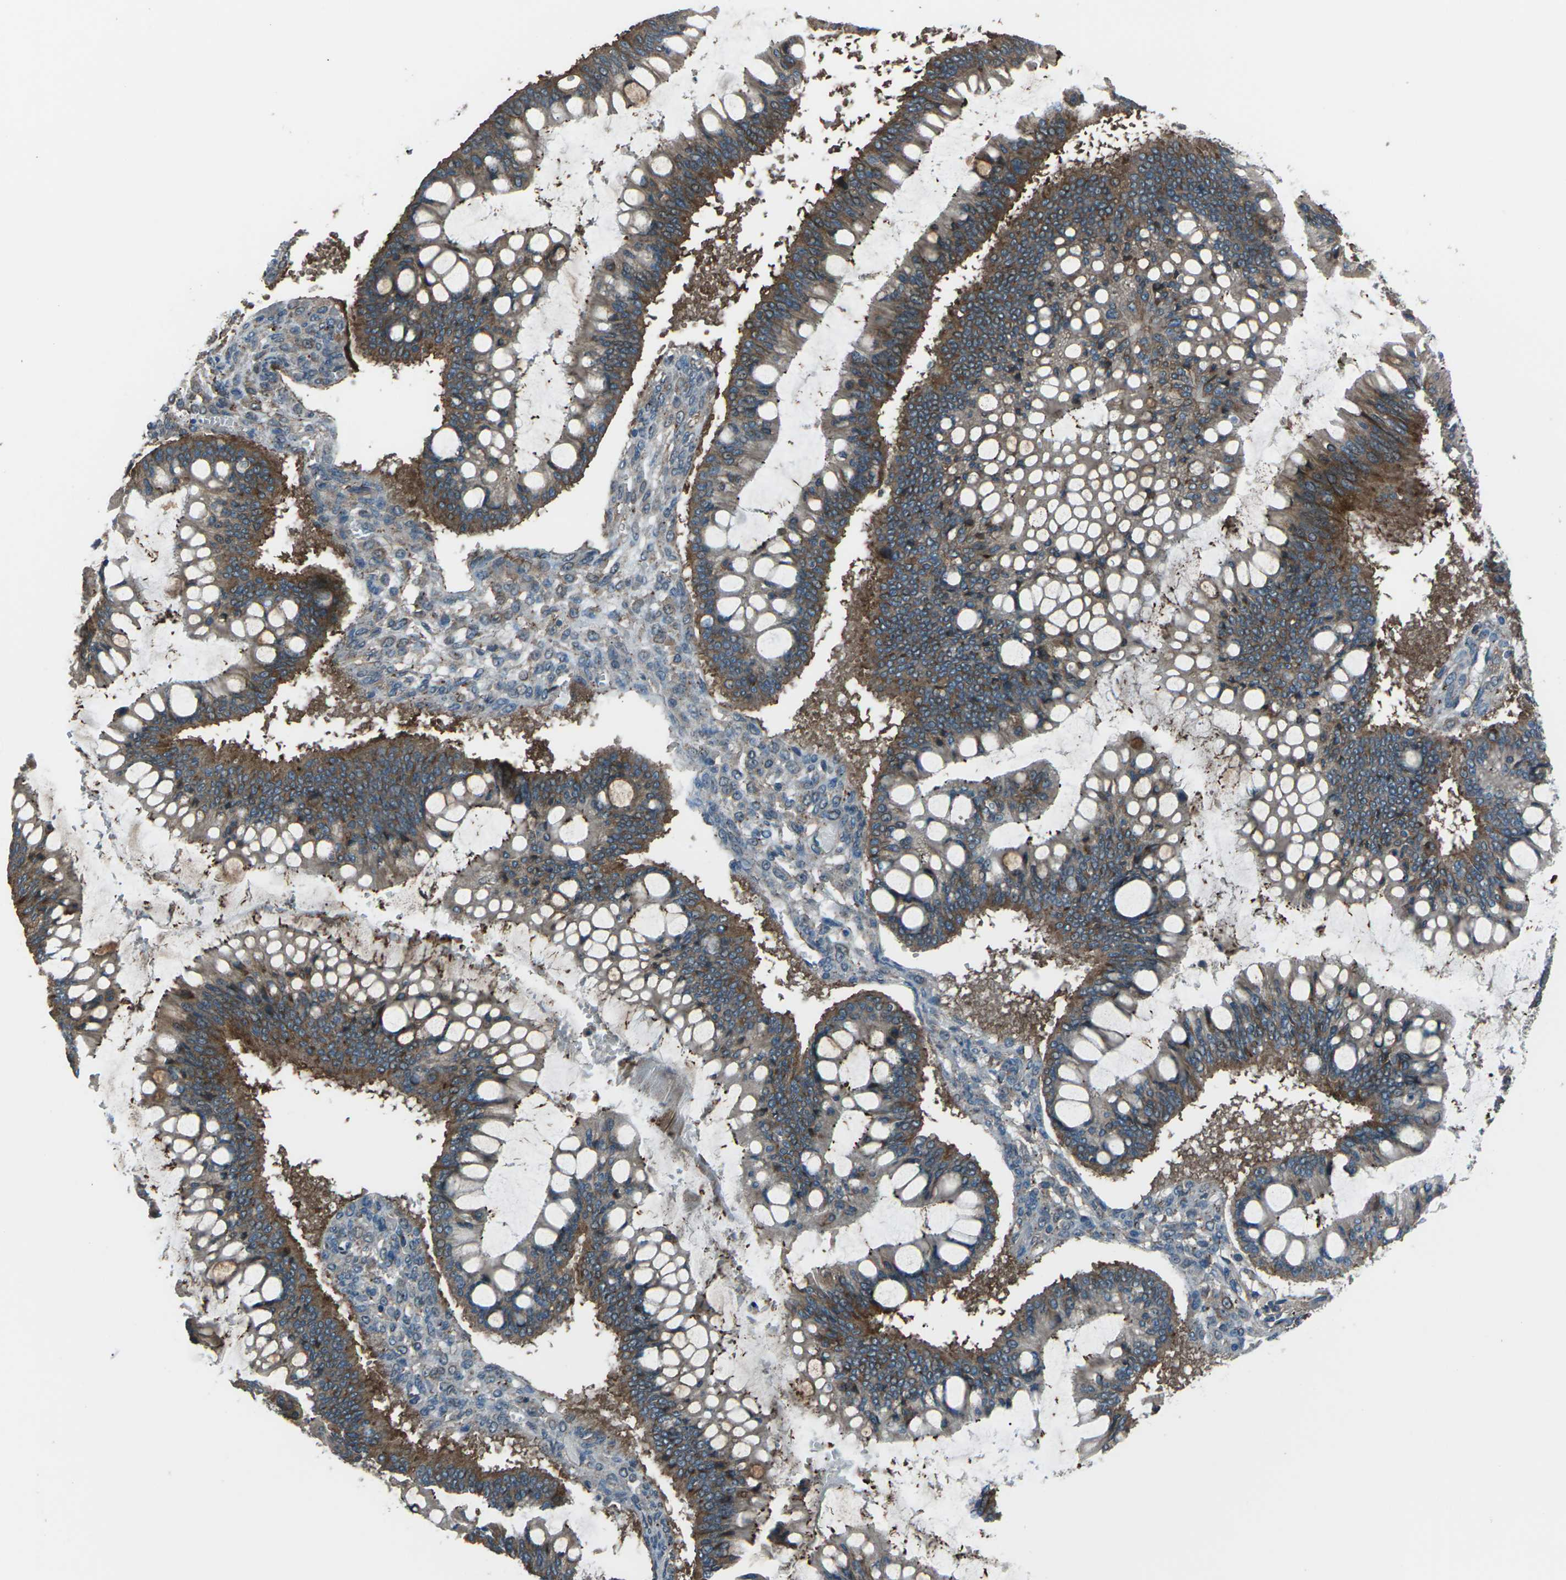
{"staining": {"intensity": "strong", "quantity": "25%-75%", "location": "cytoplasmic/membranous"}, "tissue": "ovarian cancer", "cell_type": "Tumor cells", "image_type": "cancer", "snomed": [{"axis": "morphology", "description": "Cystadenocarcinoma, mucinous, NOS"}, {"axis": "topography", "description": "Ovary"}], "caption": "About 25%-75% of tumor cells in human ovarian cancer reveal strong cytoplasmic/membranous protein expression as visualized by brown immunohistochemical staining.", "gene": "CMTM4", "patient": {"sex": "female", "age": 73}}